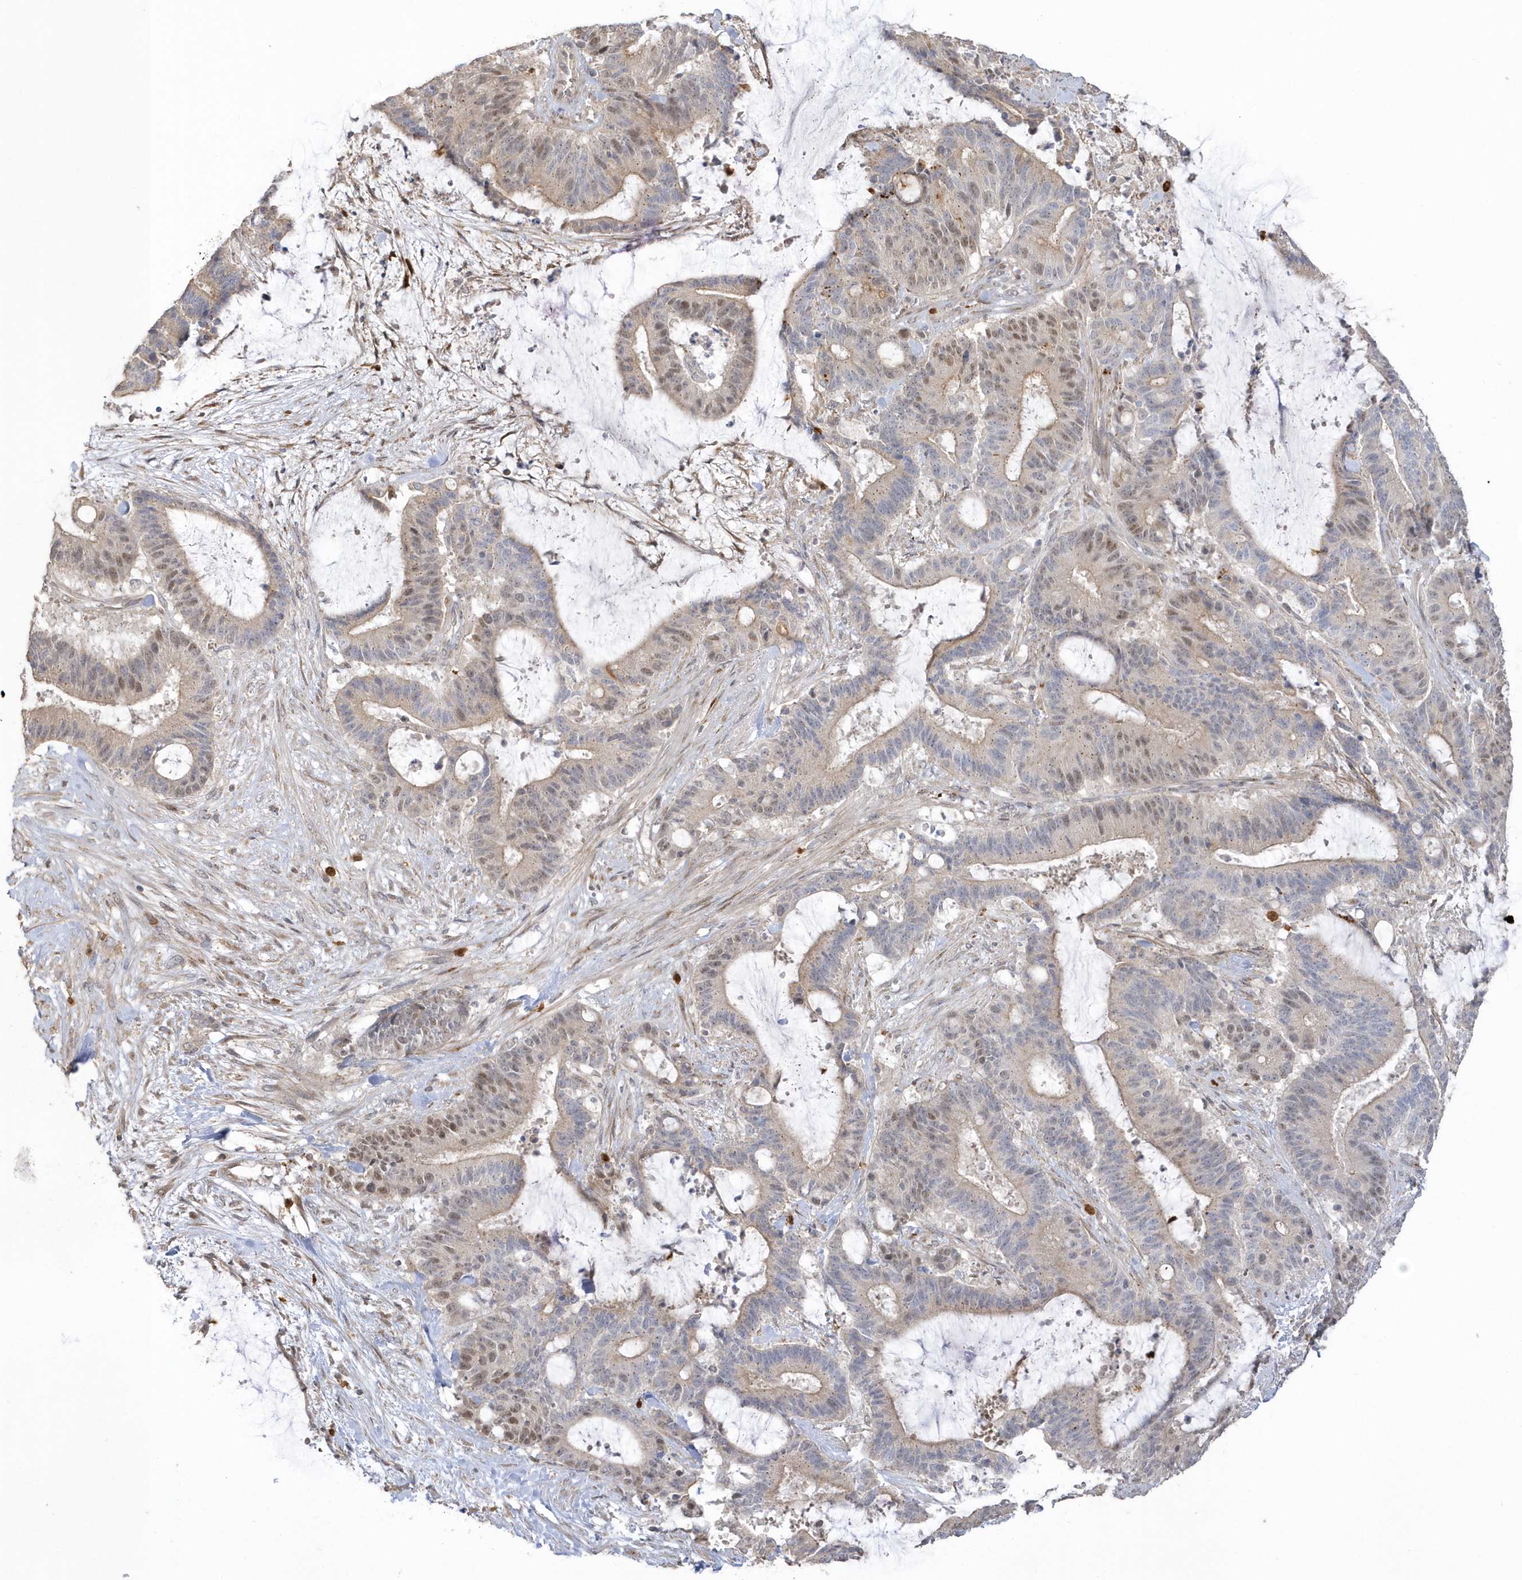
{"staining": {"intensity": "weak", "quantity": "<25%", "location": "cytoplasmic/membranous,nuclear"}, "tissue": "liver cancer", "cell_type": "Tumor cells", "image_type": "cancer", "snomed": [{"axis": "morphology", "description": "Normal tissue, NOS"}, {"axis": "morphology", "description": "Cholangiocarcinoma"}, {"axis": "topography", "description": "Liver"}, {"axis": "topography", "description": "Peripheral nerve tissue"}], "caption": "IHC histopathology image of human liver cholangiocarcinoma stained for a protein (brown), which shows no staining in tumor cells.", "gene": "NAF1", "patient": {"sex": "female", "age": 73}}